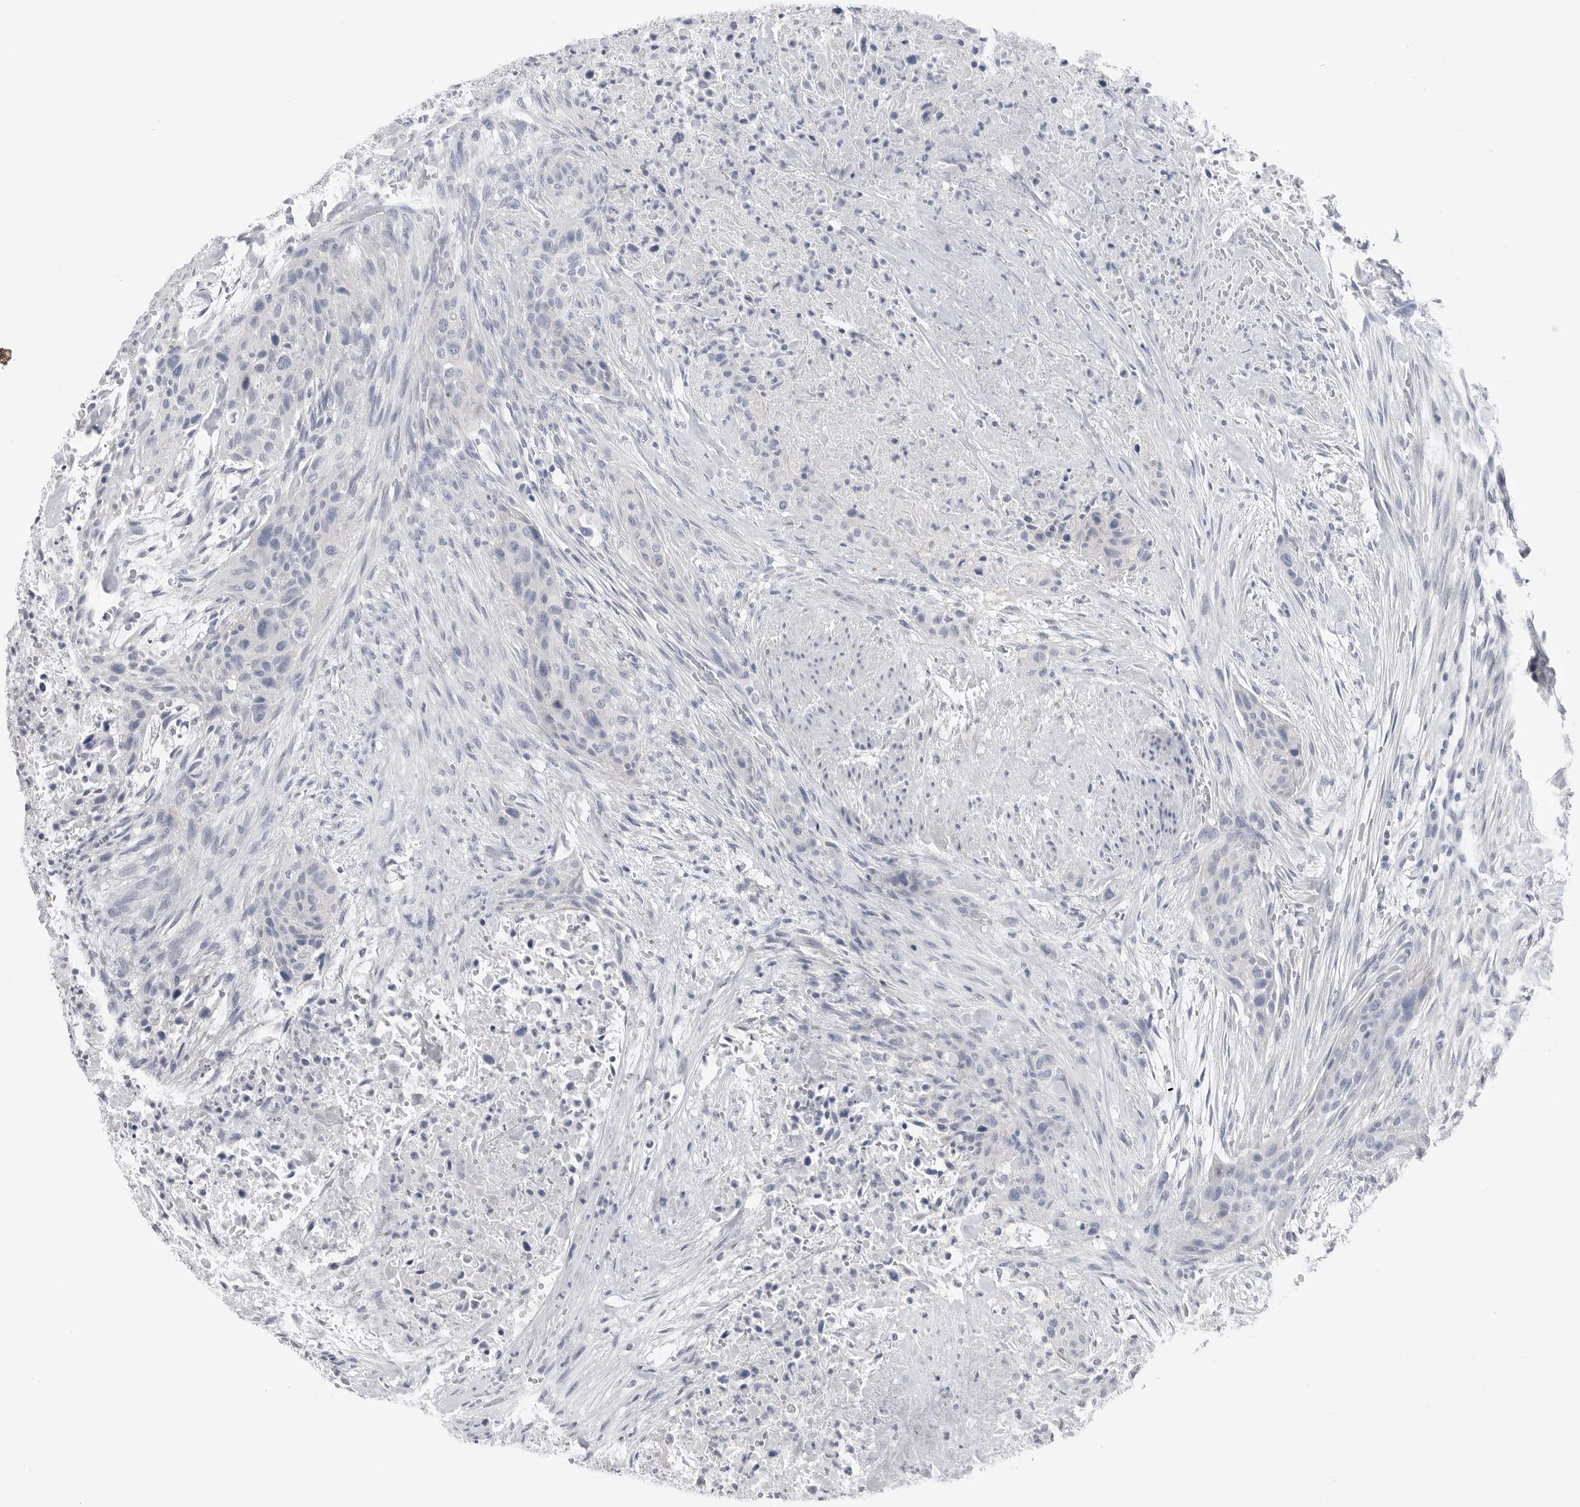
{"staining": {"intensity": "negative", "quantity": "none", "location": "none"}, "tissue": "urothelial cancer", "cell_type": "Tumor cells", "image_type": "cancer", "snomed": [{"axis": "morphology", "description": "Urothelial carcinoma, High grade"}, {"axis": "topography", "description": "Urinary bladder"}], "caption": "High magnification brightfield microscopy of urothelial carcinoma (high-grade) stained with DAB (brown) and counterstained with hematoxylin (blue): tumor cells show no significant positivity.", "gene": "ABHD12", "patient": {"sex": "male", "age": 35}}